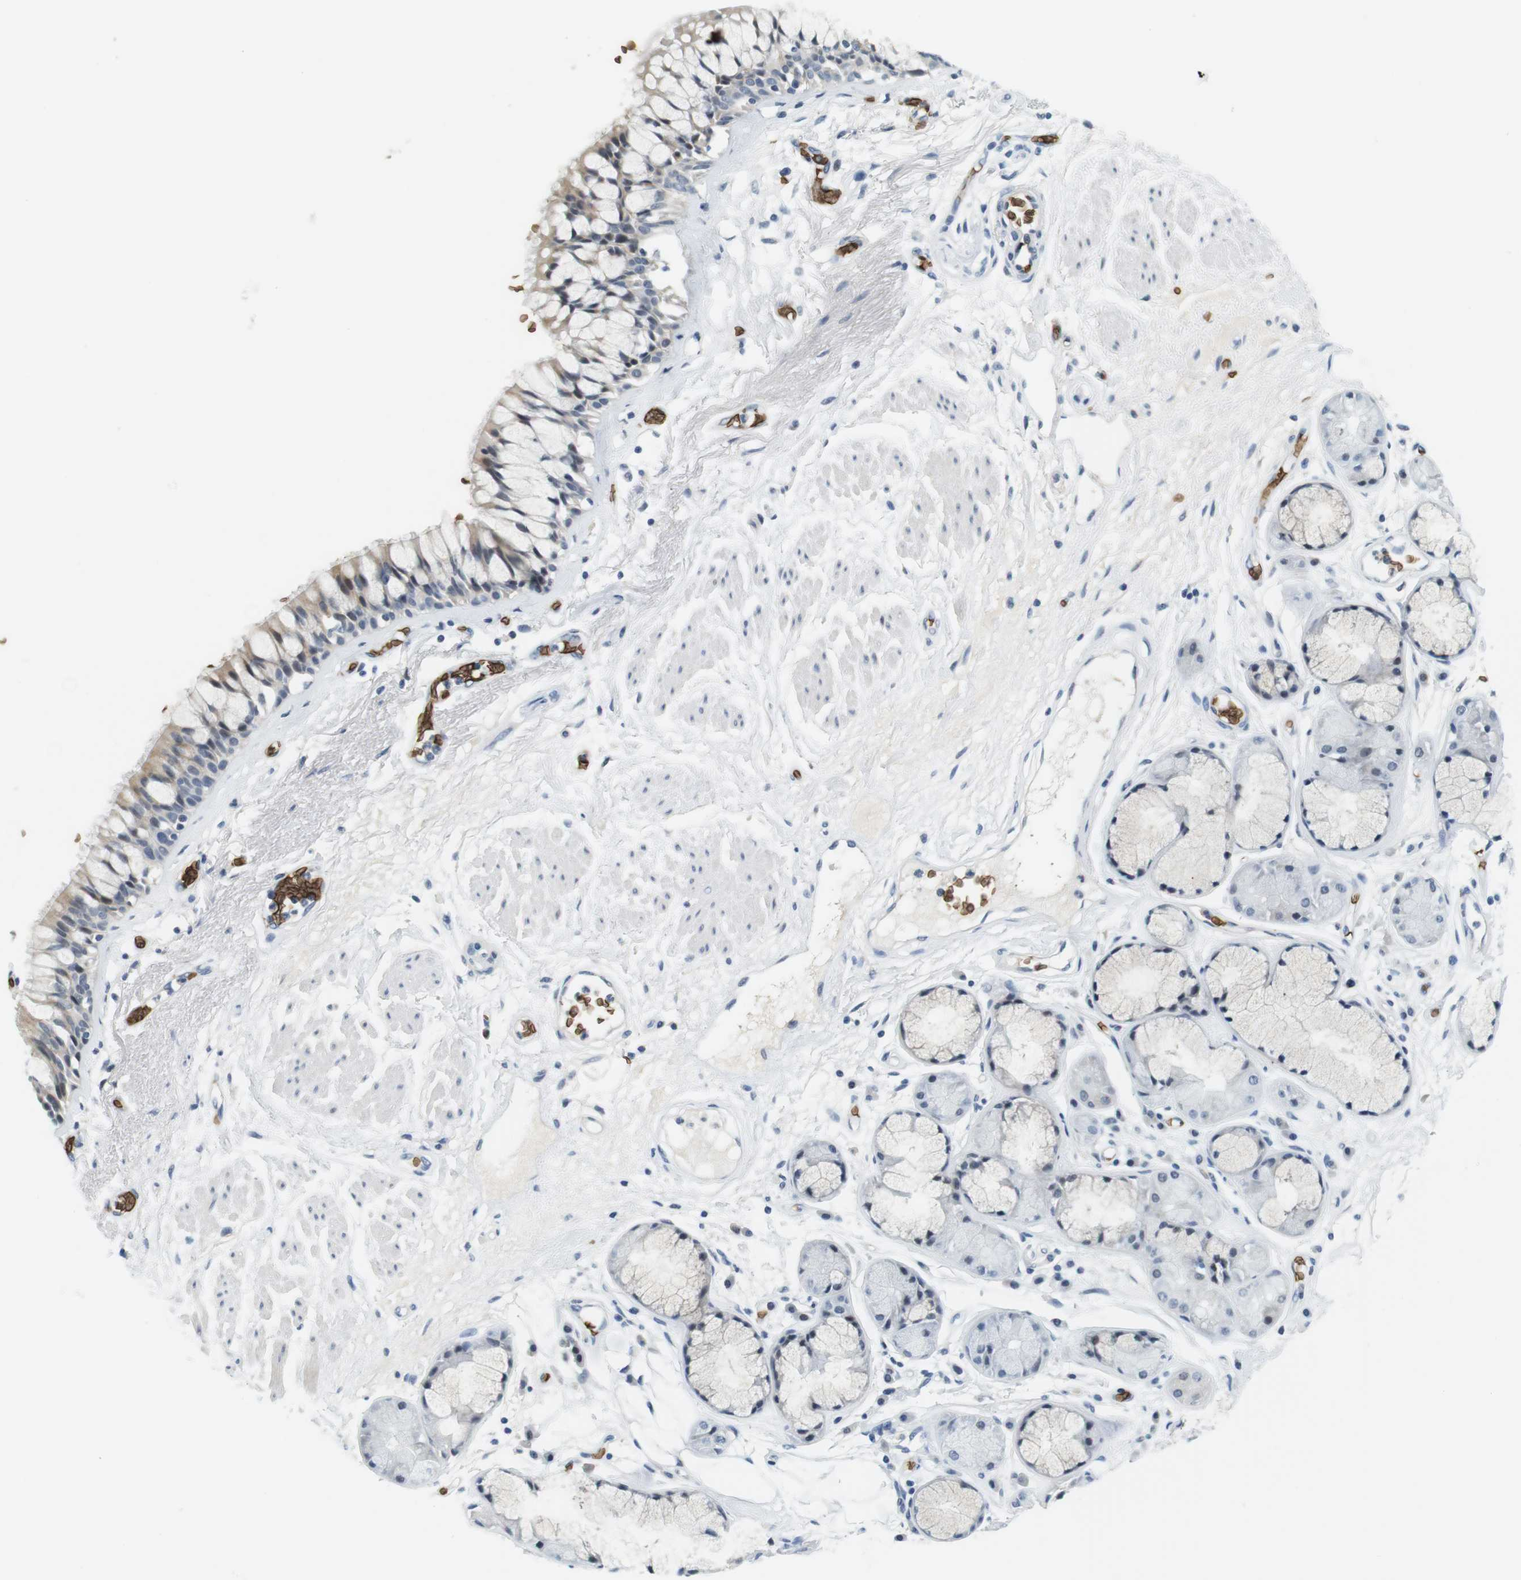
{"staining": {"intensity": "negative", "quantity": "none", "location": "none"}, "tissue": "bronchus", "cell_type": "Respiratory epithelial cells", "image_type": "normal", "snomed": [{"axis": "morphology", "description": "Normal tissue, NOS"}, {"axis": "topography", "description": "Bronchus"}], "caption": "IHC of unremarkable bronchus reveals no staining in respiratory epithelial cells. Nuclei are stained in blue.", "gene": "SLC4A1", "patient": {"sex": "male", "age": 66}}